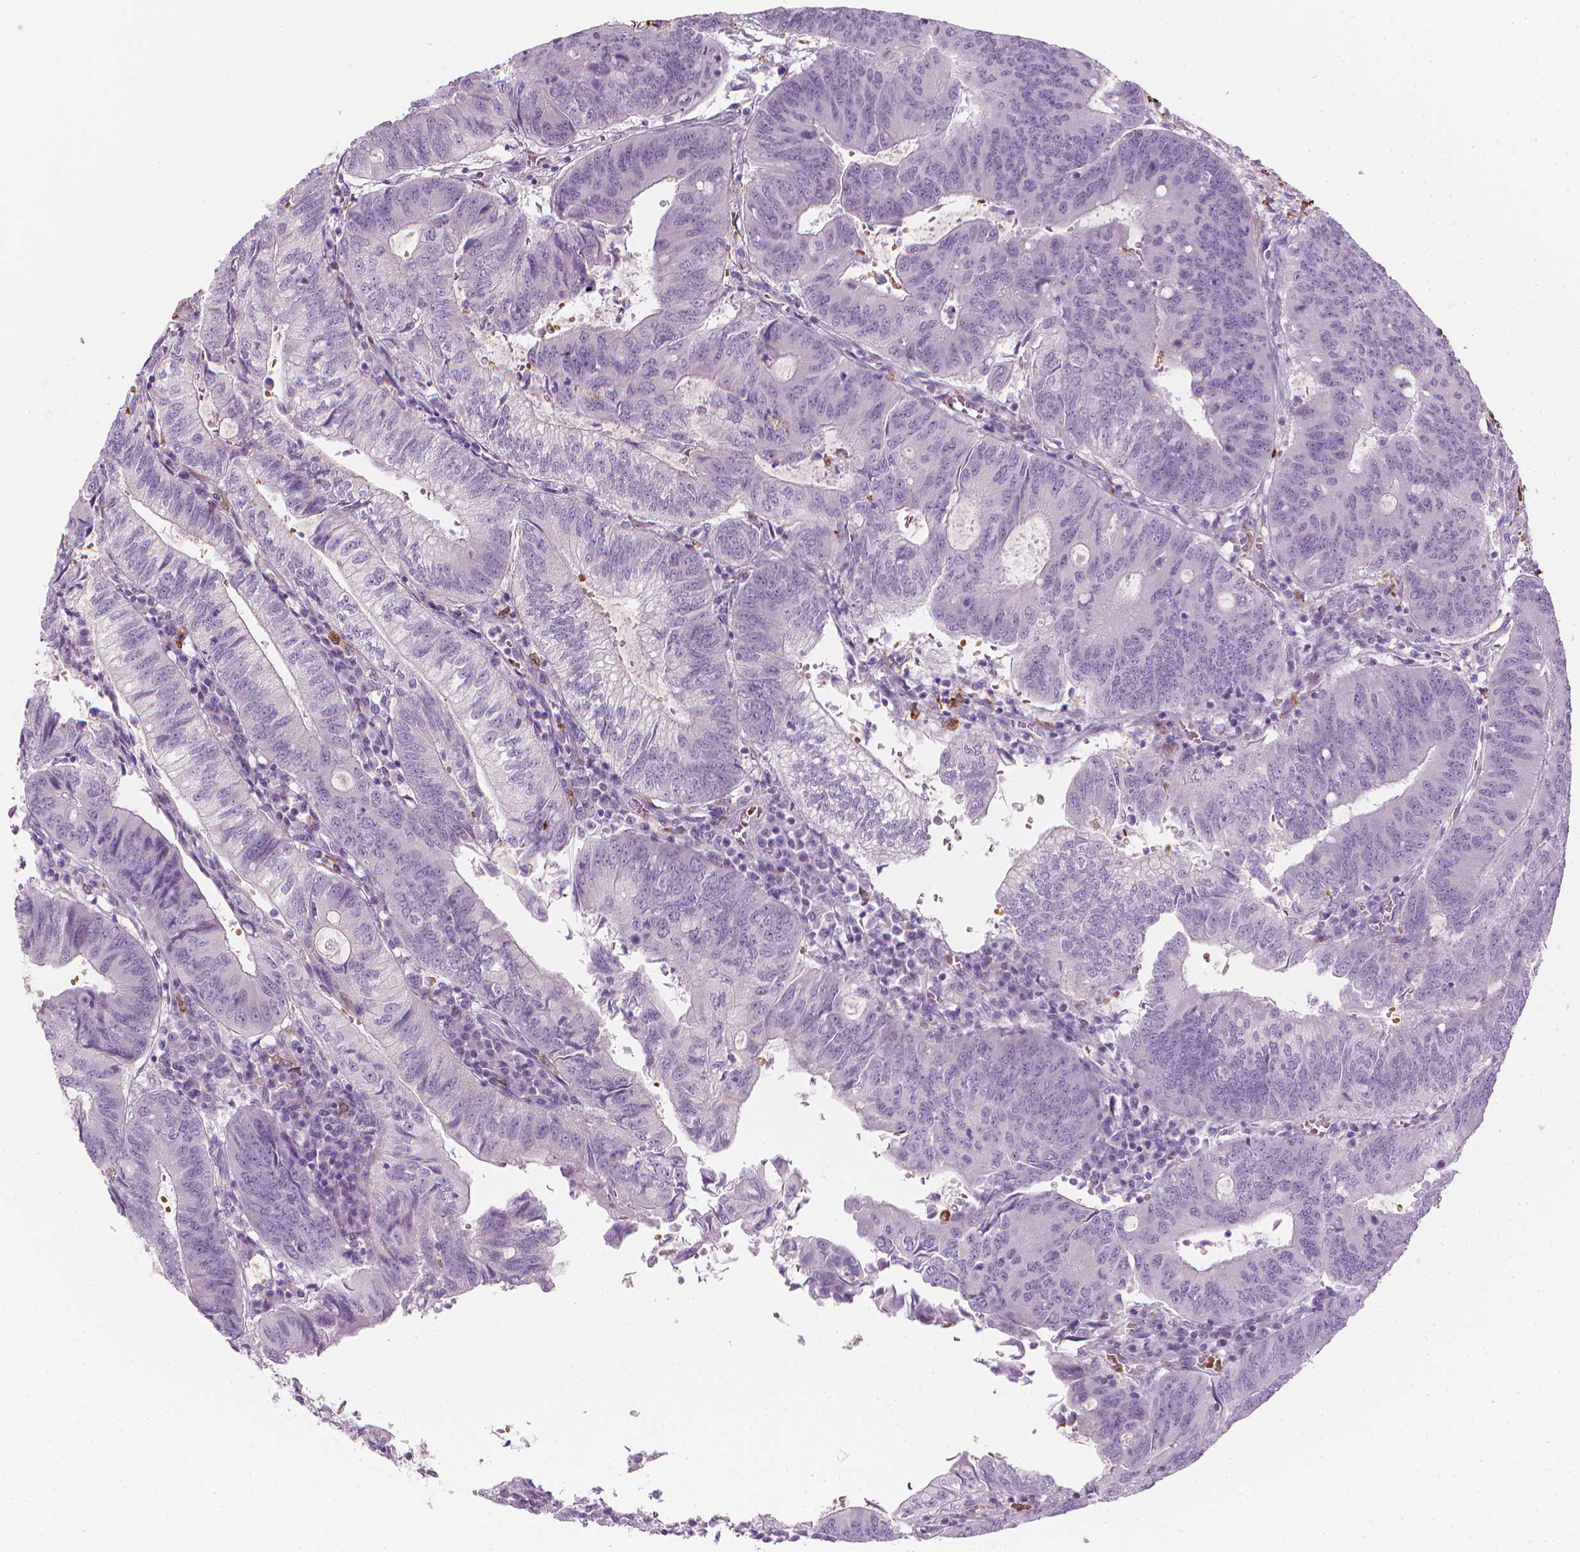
{"staining": {"intensity": "negative", "quantity": "none", "location": "none"}, "tissue": "colorectal cancer", "cell_type": "Tumor cells", "image_type": "cancer", "snomed": [{"axis": "morphology", "description": "Adenocarcinoma, NOS"}, {"axis": "topography", "description": "Colon"}], "caption": "There is no significant positivity in tumor cells of colorectal adenocarcinoma.", "gene": "CES1", "patient": {"sex": "male", "age": 67}}